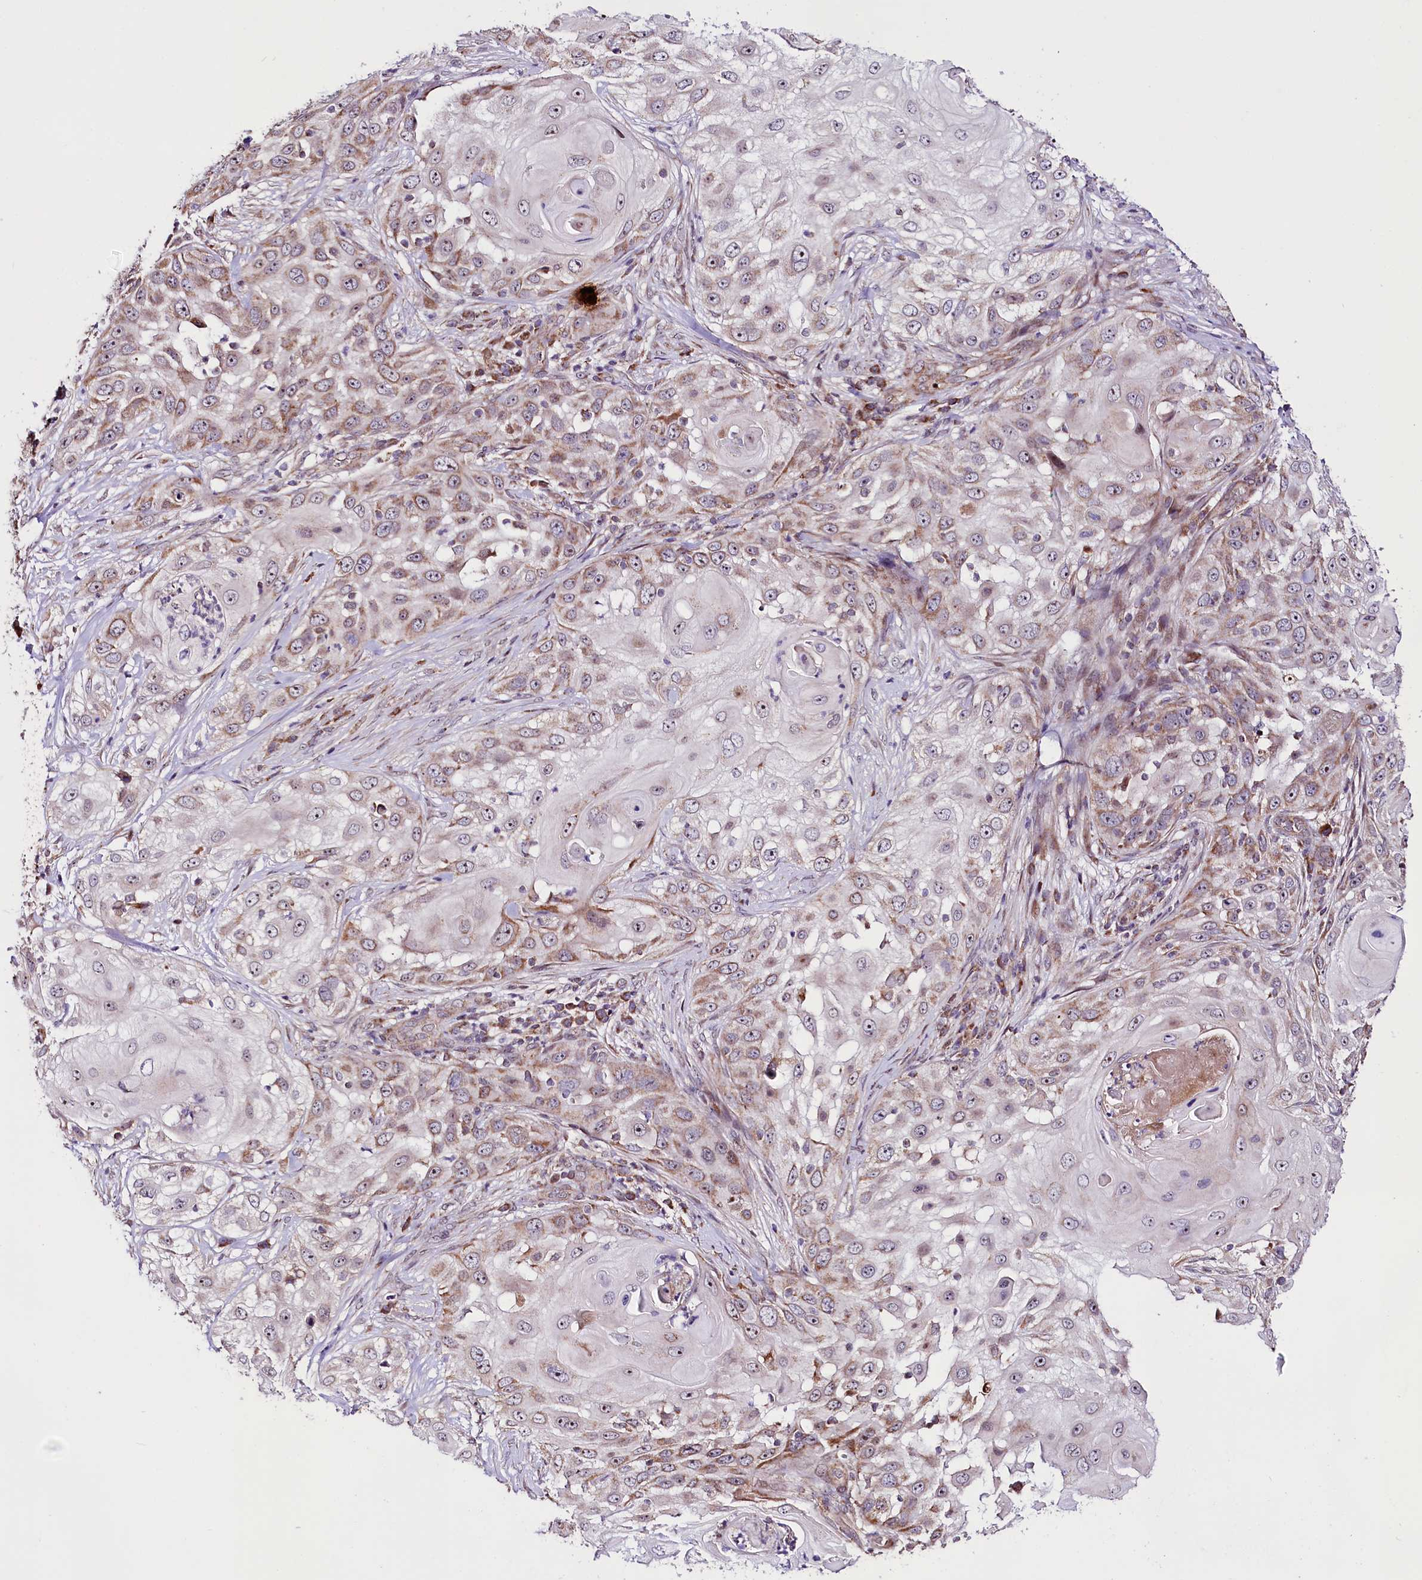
{"staining": {"intensity": "weak", "quantity": "25%-75%", "location": "cytoplasmic/membranous"}, "tissue": "skin cancer", "cell_type": "Tumor cells", "image_type": "cancer", "snomed": [{"axis": "morphology", "description": "Squamous cell carcinoma, NOS"}, {"axis": "topography", "description": "Skin"}], "caption": "Skin cancer (squamous cell carcinoma) stained with a protein marker reveals weak staining in tumor cells.", "gene": "ST7", "patient": {"sex": "female", "age": 44}}